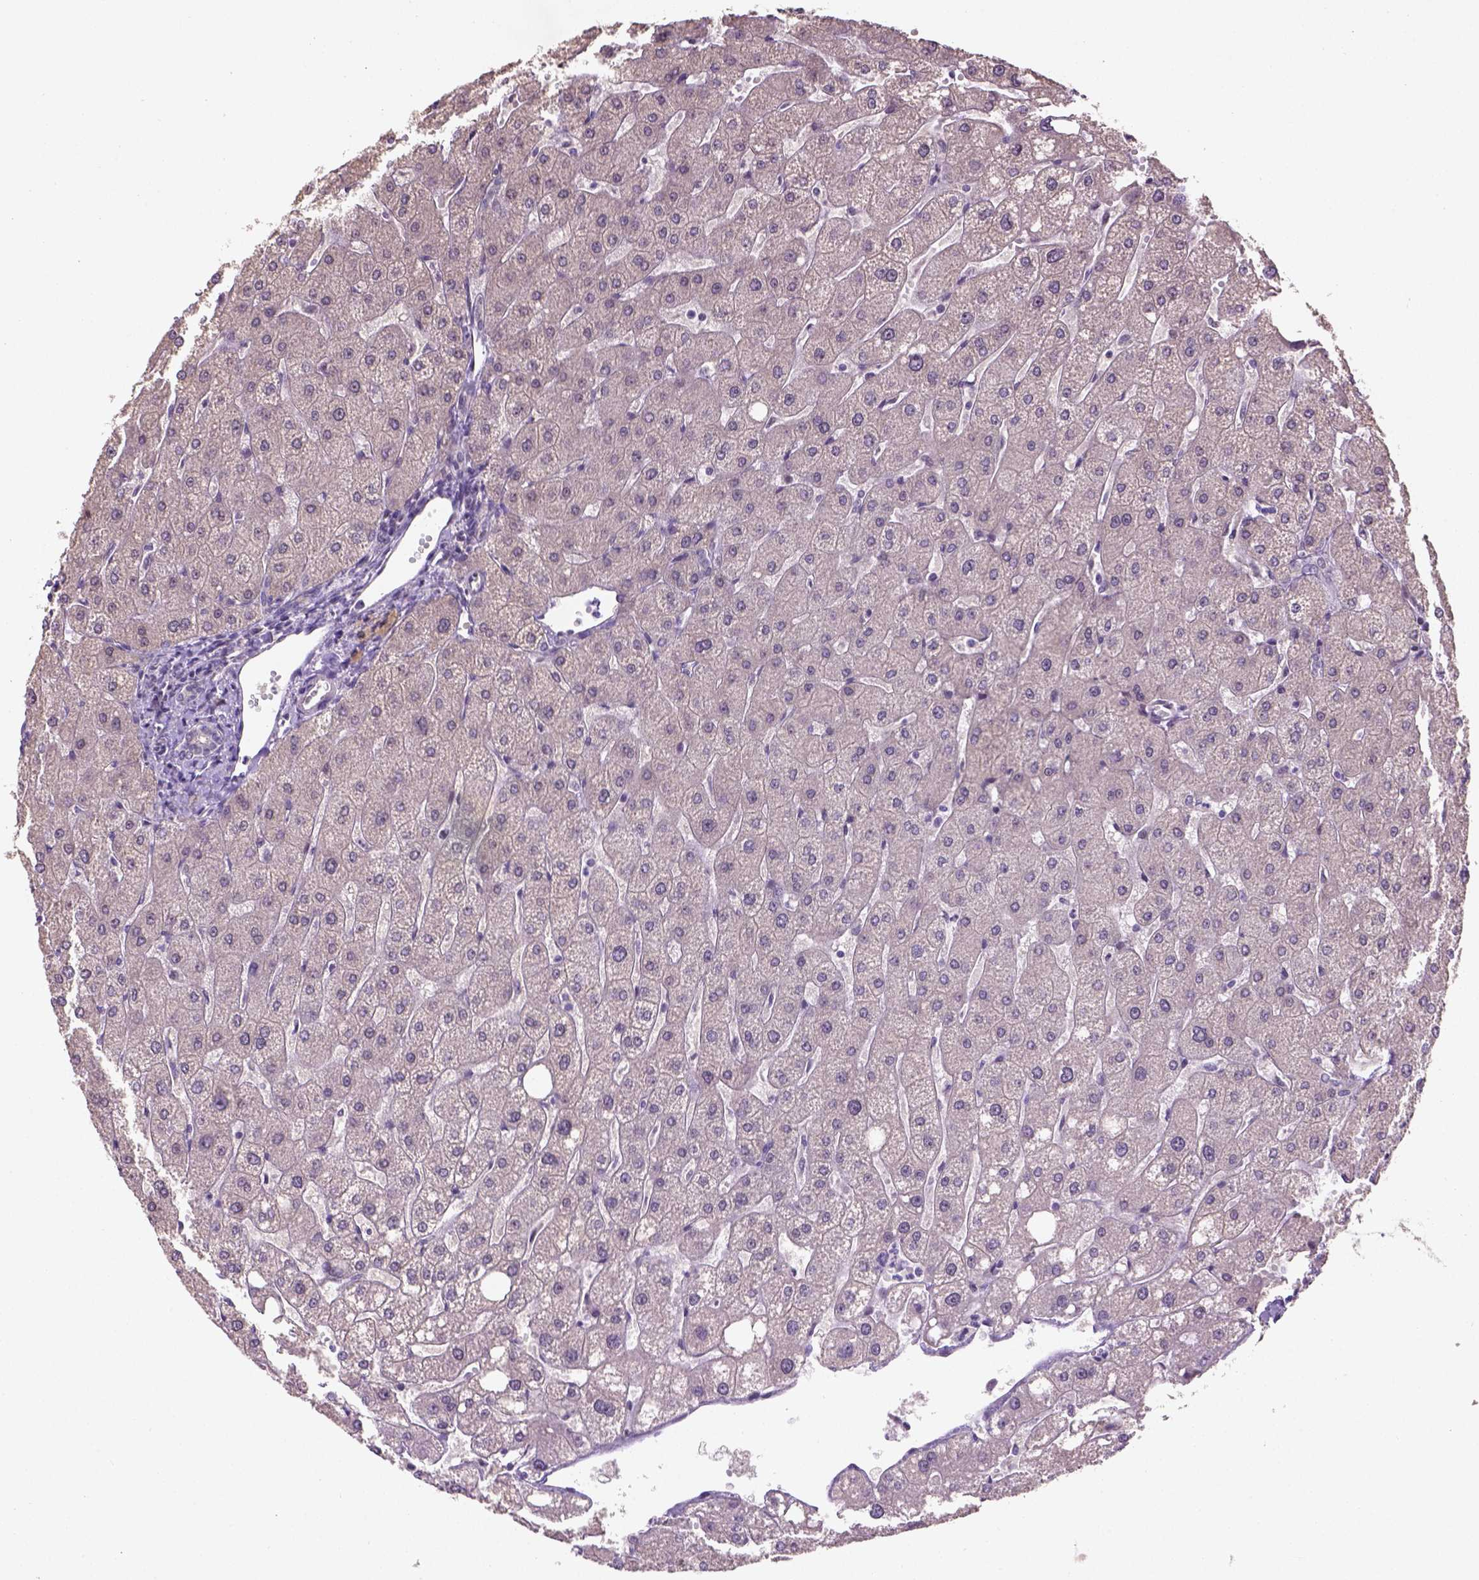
{"staining": {"intensity": "negative", "quantity": "none", "location": "none"}, "tissue": "liver", "cell_type": "Cholangiocytes", "image_type": "normal", "snomed": [{"axis": "morphology", "description": "Normal tissue, NOS"}, {"axis": "topography", "description": "Liver"}], "caption": "The IHC histopathology image has no significant staining in cholangiocytes of liver.", "gene": "DDX50", "patient": {"sex": "male", "age": 67}}